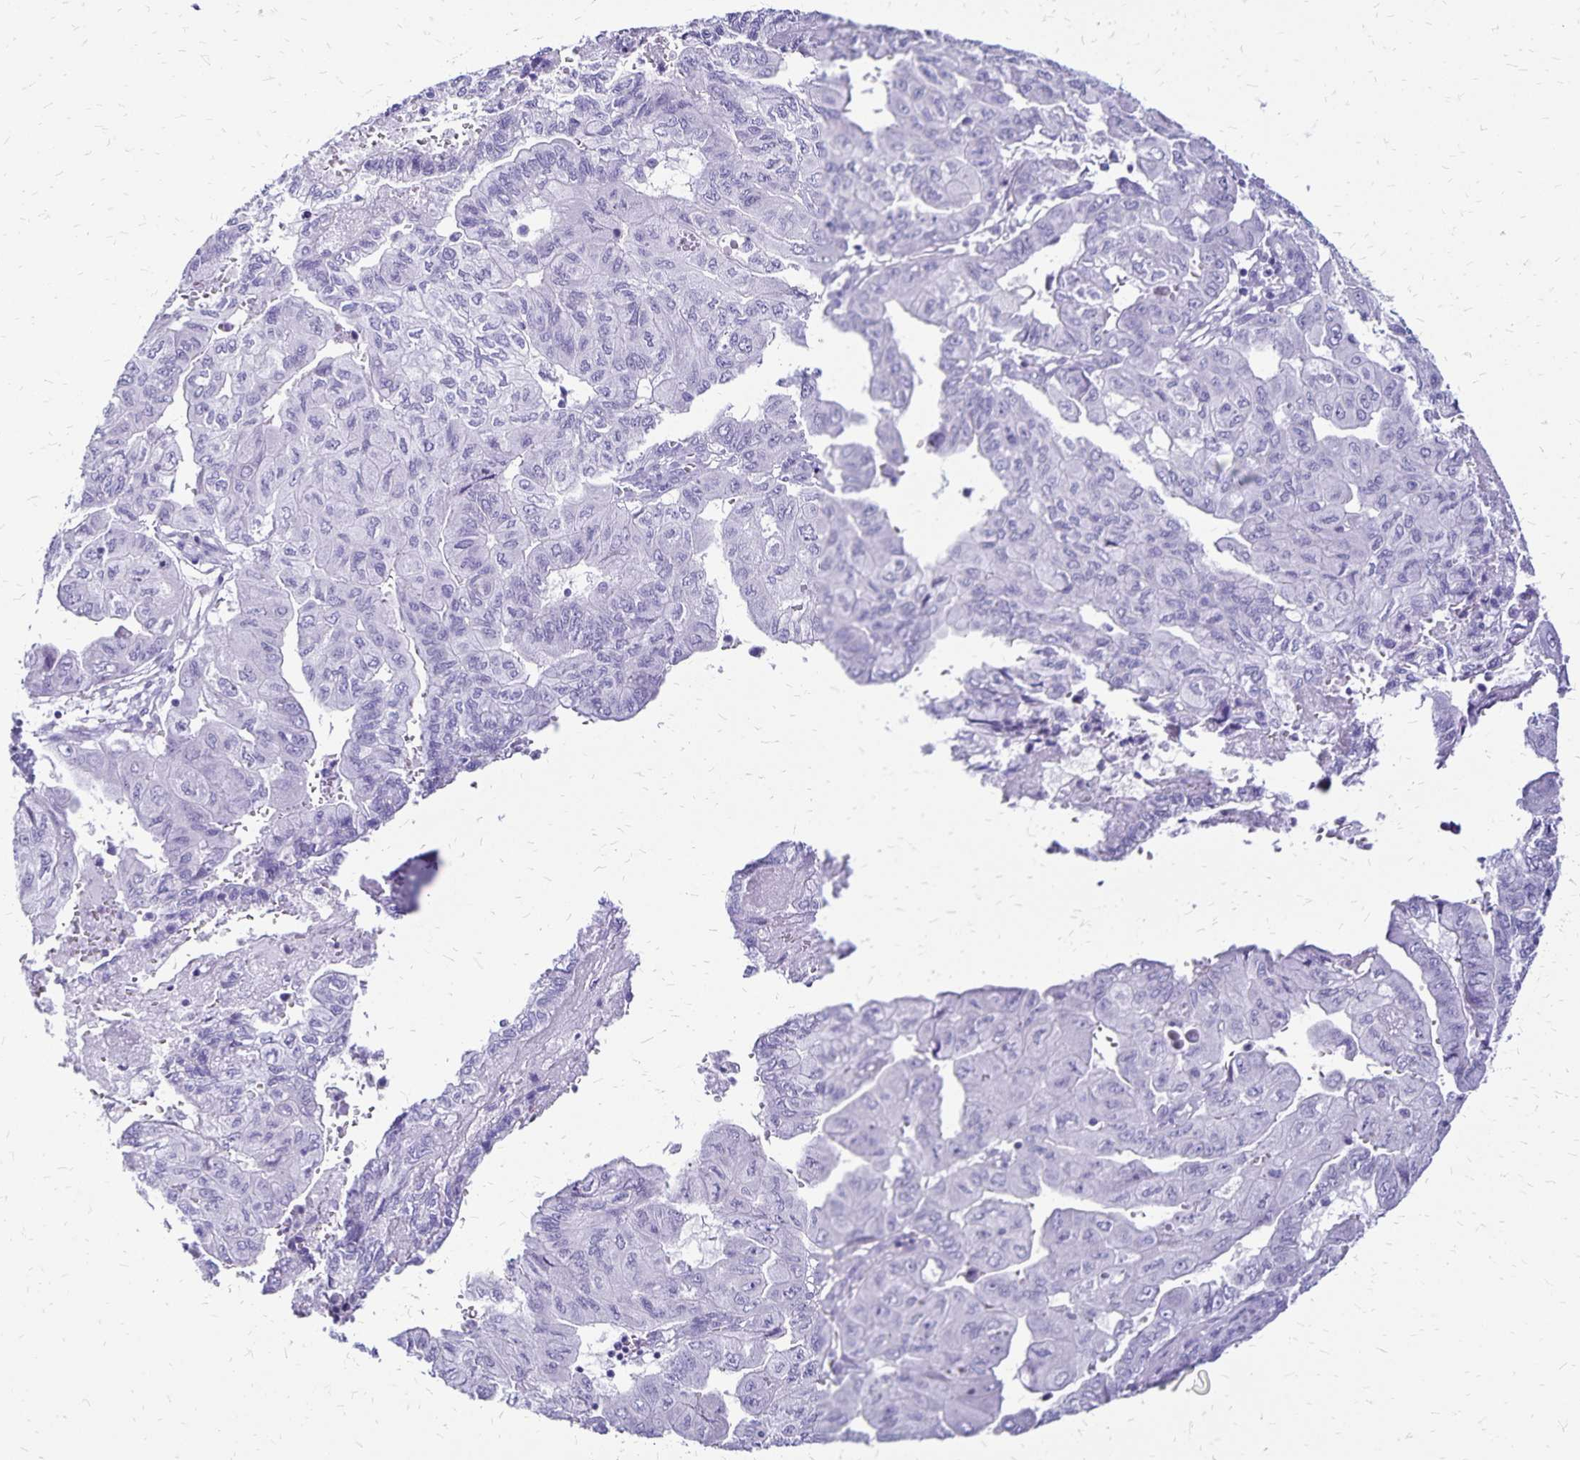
{"staining": {"intensity": "negative", "quantity": "none", "location": "none"}, "tissue": "pancreatic cancer", "cell_type": "Tumor cells", "image_type": "cancer", "snomed": [{"axis": "morphology", "description": "Adenocarcinoma, NOS"}, {"axis": "topography", "description": "Pancreas"}], "caption": "Pancreatic adenocarcinoma was stained to show a protein in brown. There is no significant positivity in tumor cells. (Stains: DAB (3,3'-diaminobenzidine) immunohistochemistry with hematoxylin counter stain, Microscopy: brightfield microscopy at high magnification).", "gene": "LIN28B", "patient": {"sex": "male", "age": 51}}